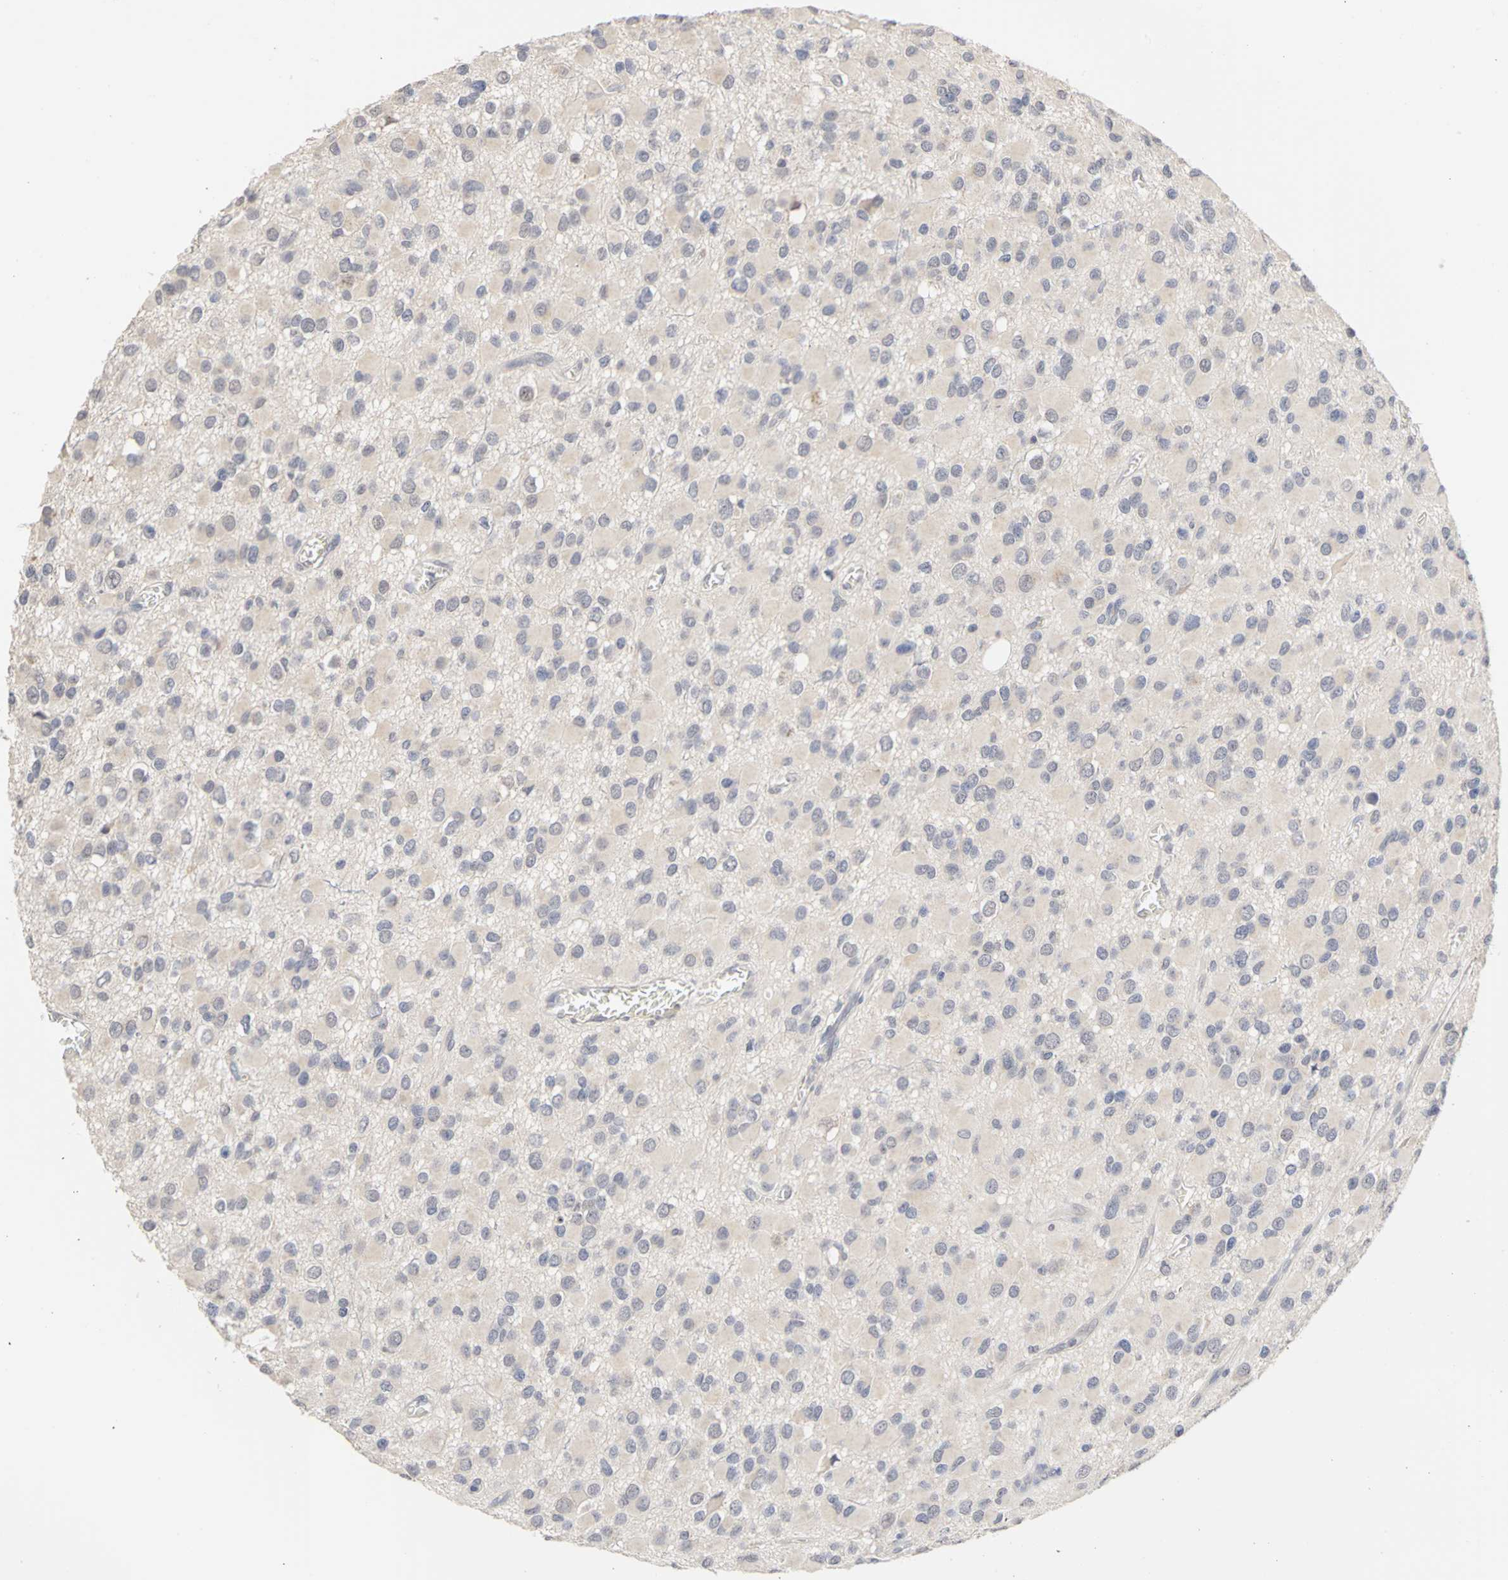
{"staining": {"intensity": "negative", "quantity": "none", "location": "none"}, "tissue": "glioma", "cell_type": "Tumor cells", "image_type": "cancer", "snomed": [{"axis": "morphology", "description": "Glioma, malignant, Low grade"}, {"axis": "topography", "description": "Brain"}], "caption": "An immunohistochemistry (IHC) image of low-grade glioma (malignant) is shown. There is no staining in tumor cells of low-grade glioma (malignant). (DAB immunohistochemistry (IHC) visualized using brightfield microscopy, high magnification).", "gene": "PGR", "patient": {"sex": "male", "age": 42}}